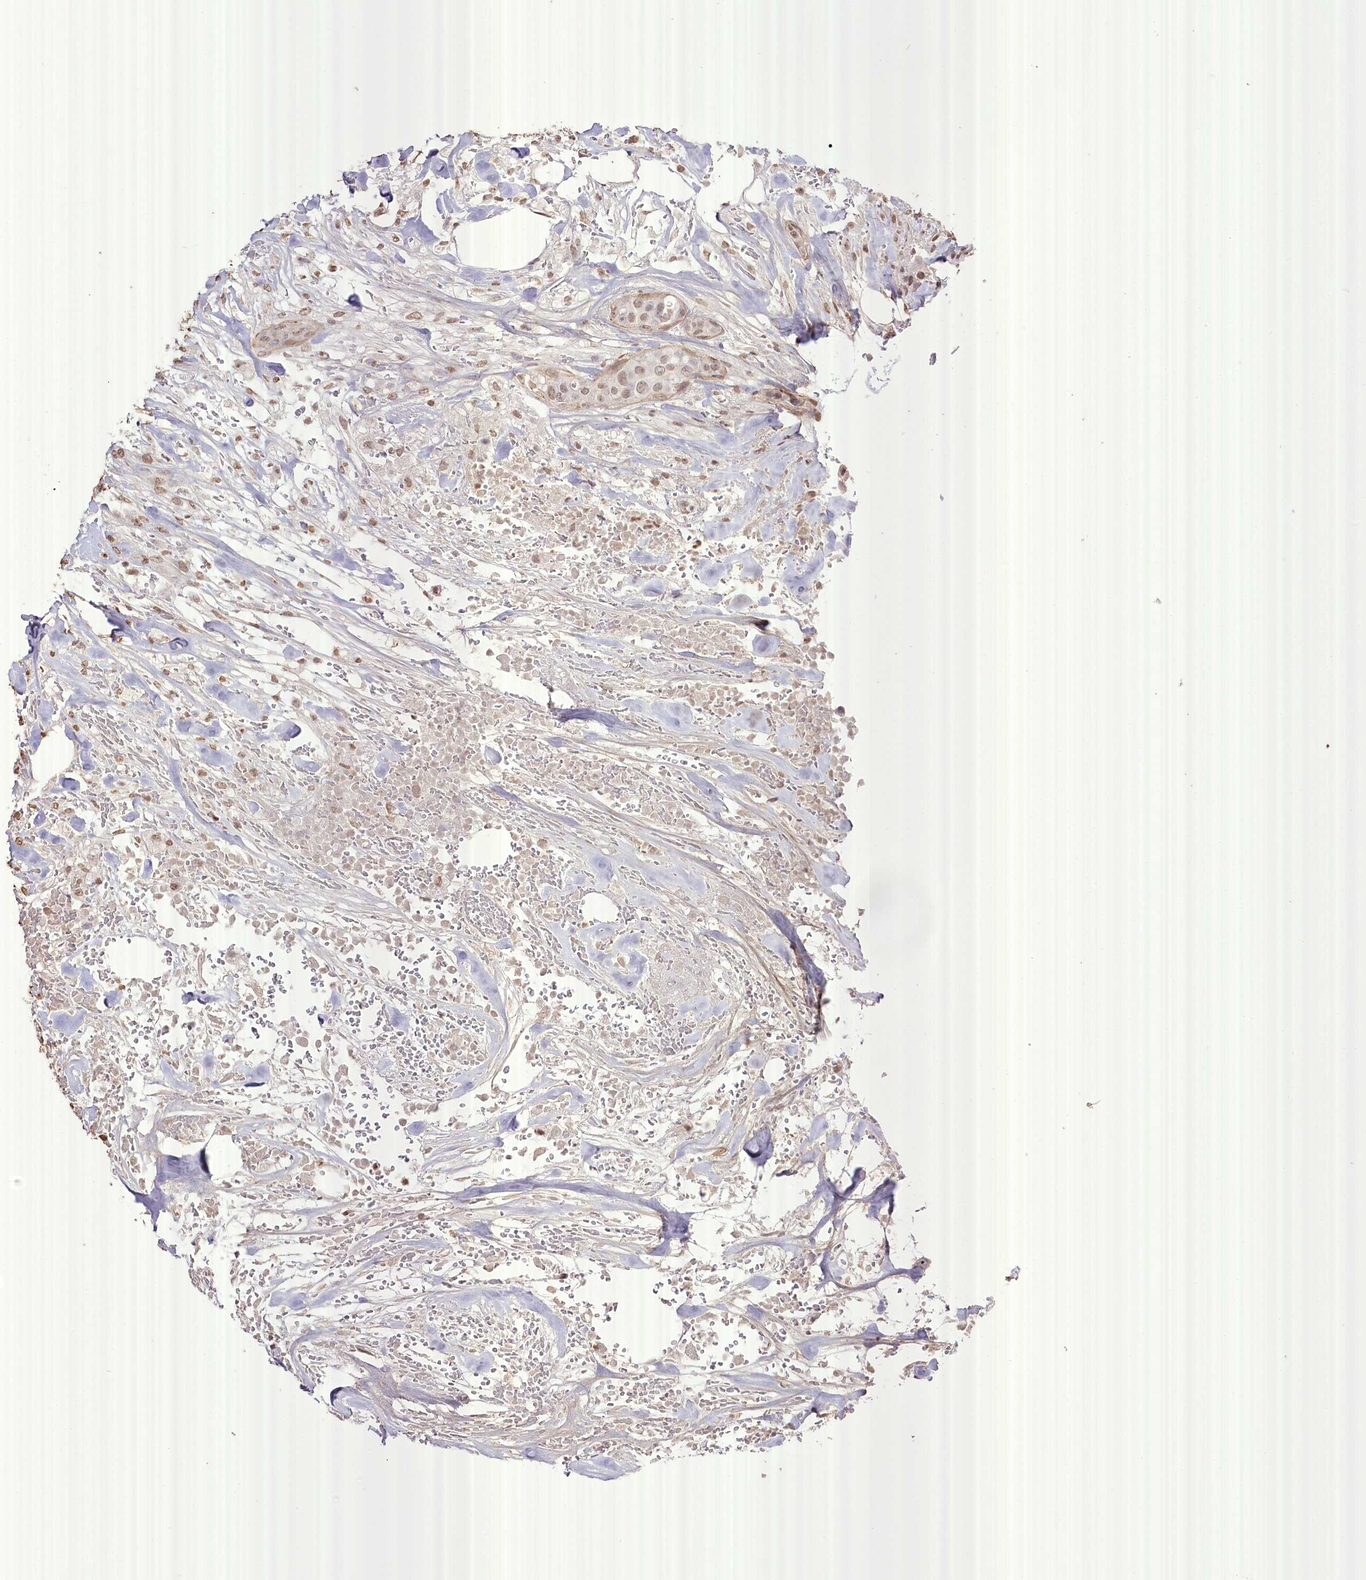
{"staining": {"intensity": "weak", "quantity": ">75%", "location": "nuclear"}, "tissue": "breast cancer", "cell_type": "Tumor cells", "image_type": "cancer", "snomed": [{"axis": "morphology", "description": "Lobular carcinoma"}, {"axis": "topography", "description": "Breast"}], "caption": "A histopathology image of human breast cancer (lobular carcinoma) stained for a protein shows weak nuclear brown staining in tumor cells.", "gene": "SLC39A10", "patient": {"sex": "female", "age": 51}}